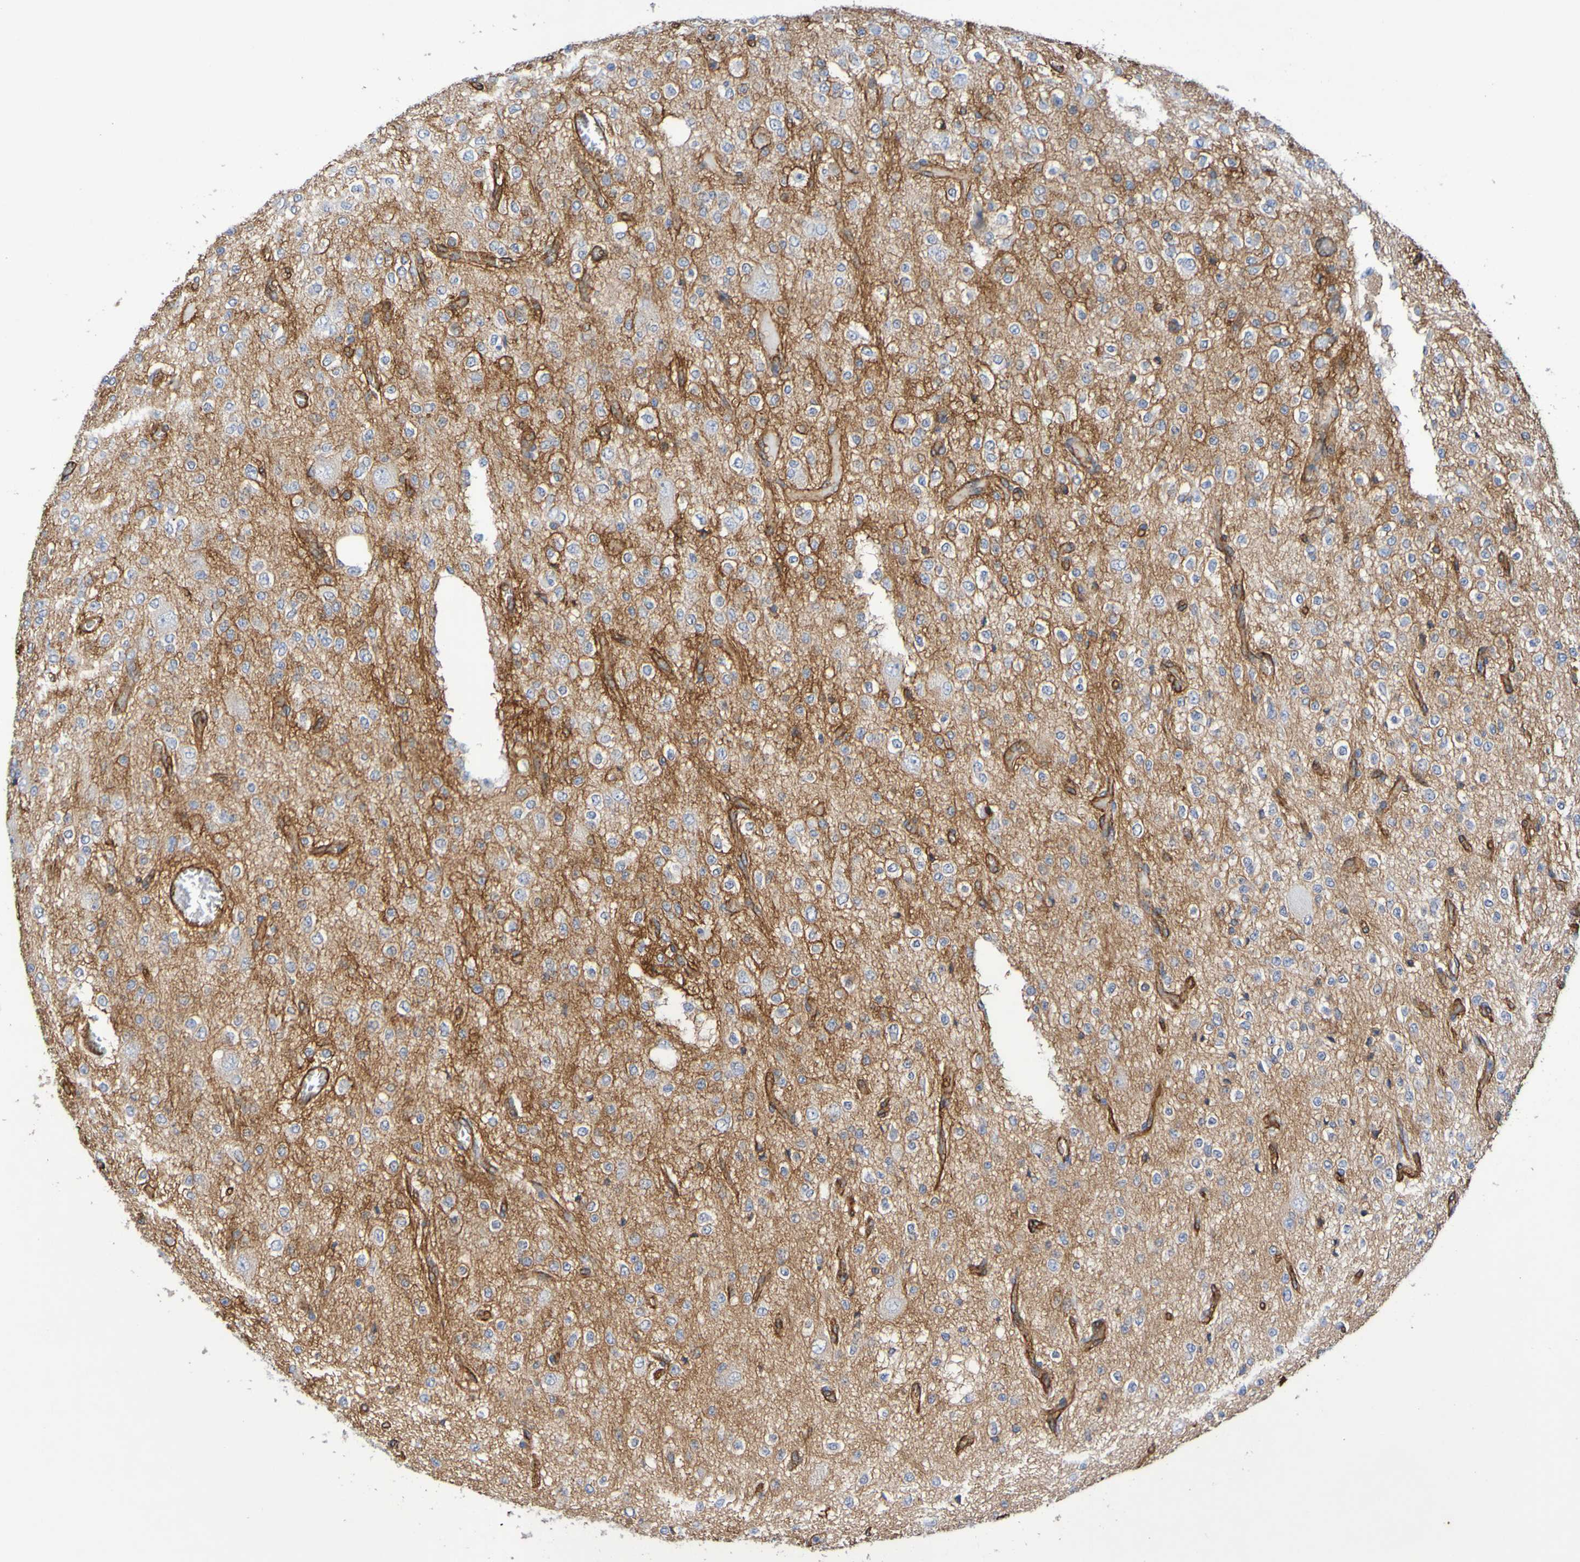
{"staining": {"intensity": "moderate", "quantity": "25%-75%", "location": "cytoplasmic/membranous"}, "tissue": "glioma", "cell_type": "Tumor cells", "image_type": "cancer", "snomed": [{"axis": "morphology", "description": "Glioma, malignant, Low grade"}, {"axis": "topography", "description": "Brain"}], "caption": "A micrograph showing moderate cytoplasmic/membranous staining in approximately 25%-75% of tumor cells in glioma, as visualized by brown immunohistochemical staining.", "gene": "SLC3A2", "patient": {"sex": "male", "age": 38}}